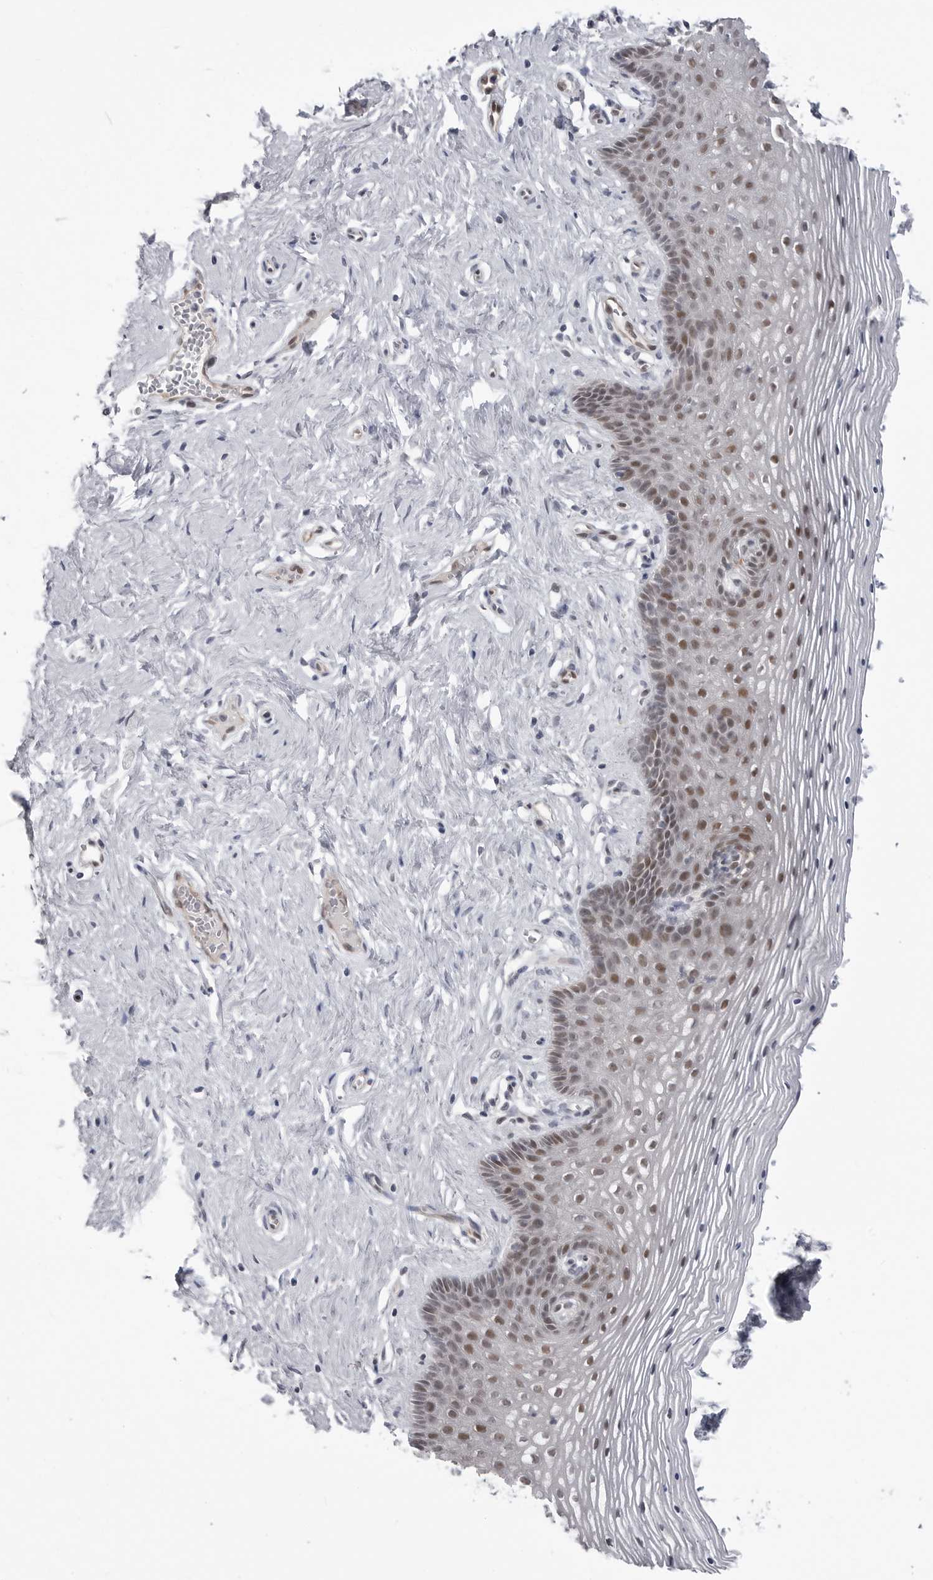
{"staining": {"intensity": "moderate", "quantity": "<25%", "location": "nuclear"}, "tissue": "vagina", "cell_type": "Squamous epithelial cells", "image_type": "normal", "snomed": [{"axis": "morphology", "description": "Normal tissue, NOS"}, {"axis": "topography", "description": "Vagina"}], "caption": "Vagina stained for a protein (brown) reveals moderate nuclear positive staining in approximately <25% of squamous epithelial cells.", "gene": "PNPO", "patient": {"sex": "female", "age": 32}}